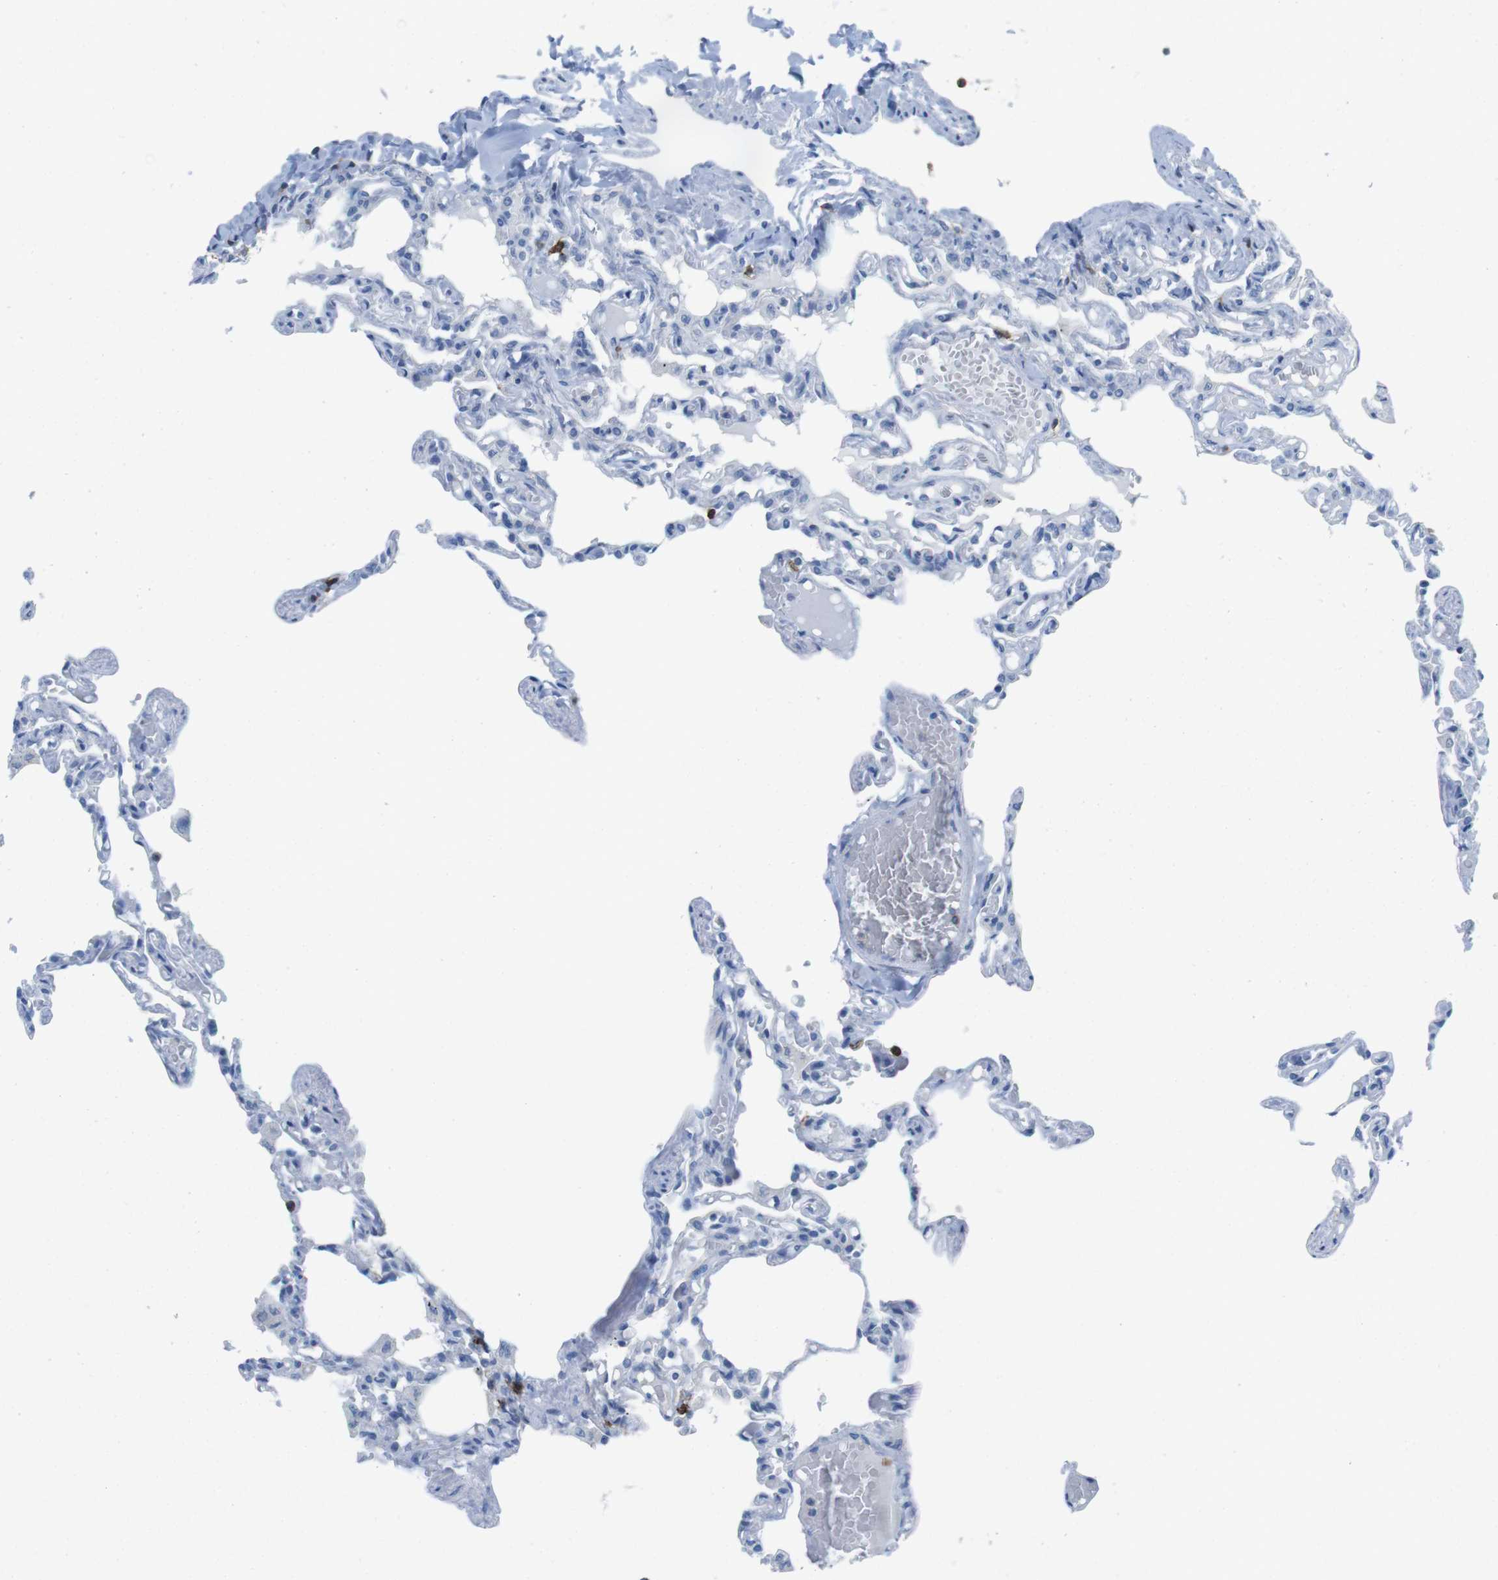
{"staining": {"intensity": "negative", "quantity": "none", "location": "none"}, "tissue": "lung", "cell_type": "Alveolar cells", "image_type": "normal", "snomed": [{"axis": "morphology", "description": "Normal tissue, NOS"}, {"axis": "topography", "description": "Lung"}], "caption": "Immunohistochemical staining of unremarkable lung displays no significant staining in alveolar cells. (DAB (3,3'-diaminobenzidine) immunohistochemistry, high magnification).", "gene": "CD5", "patient": {"sex": "male", "age": 21}}